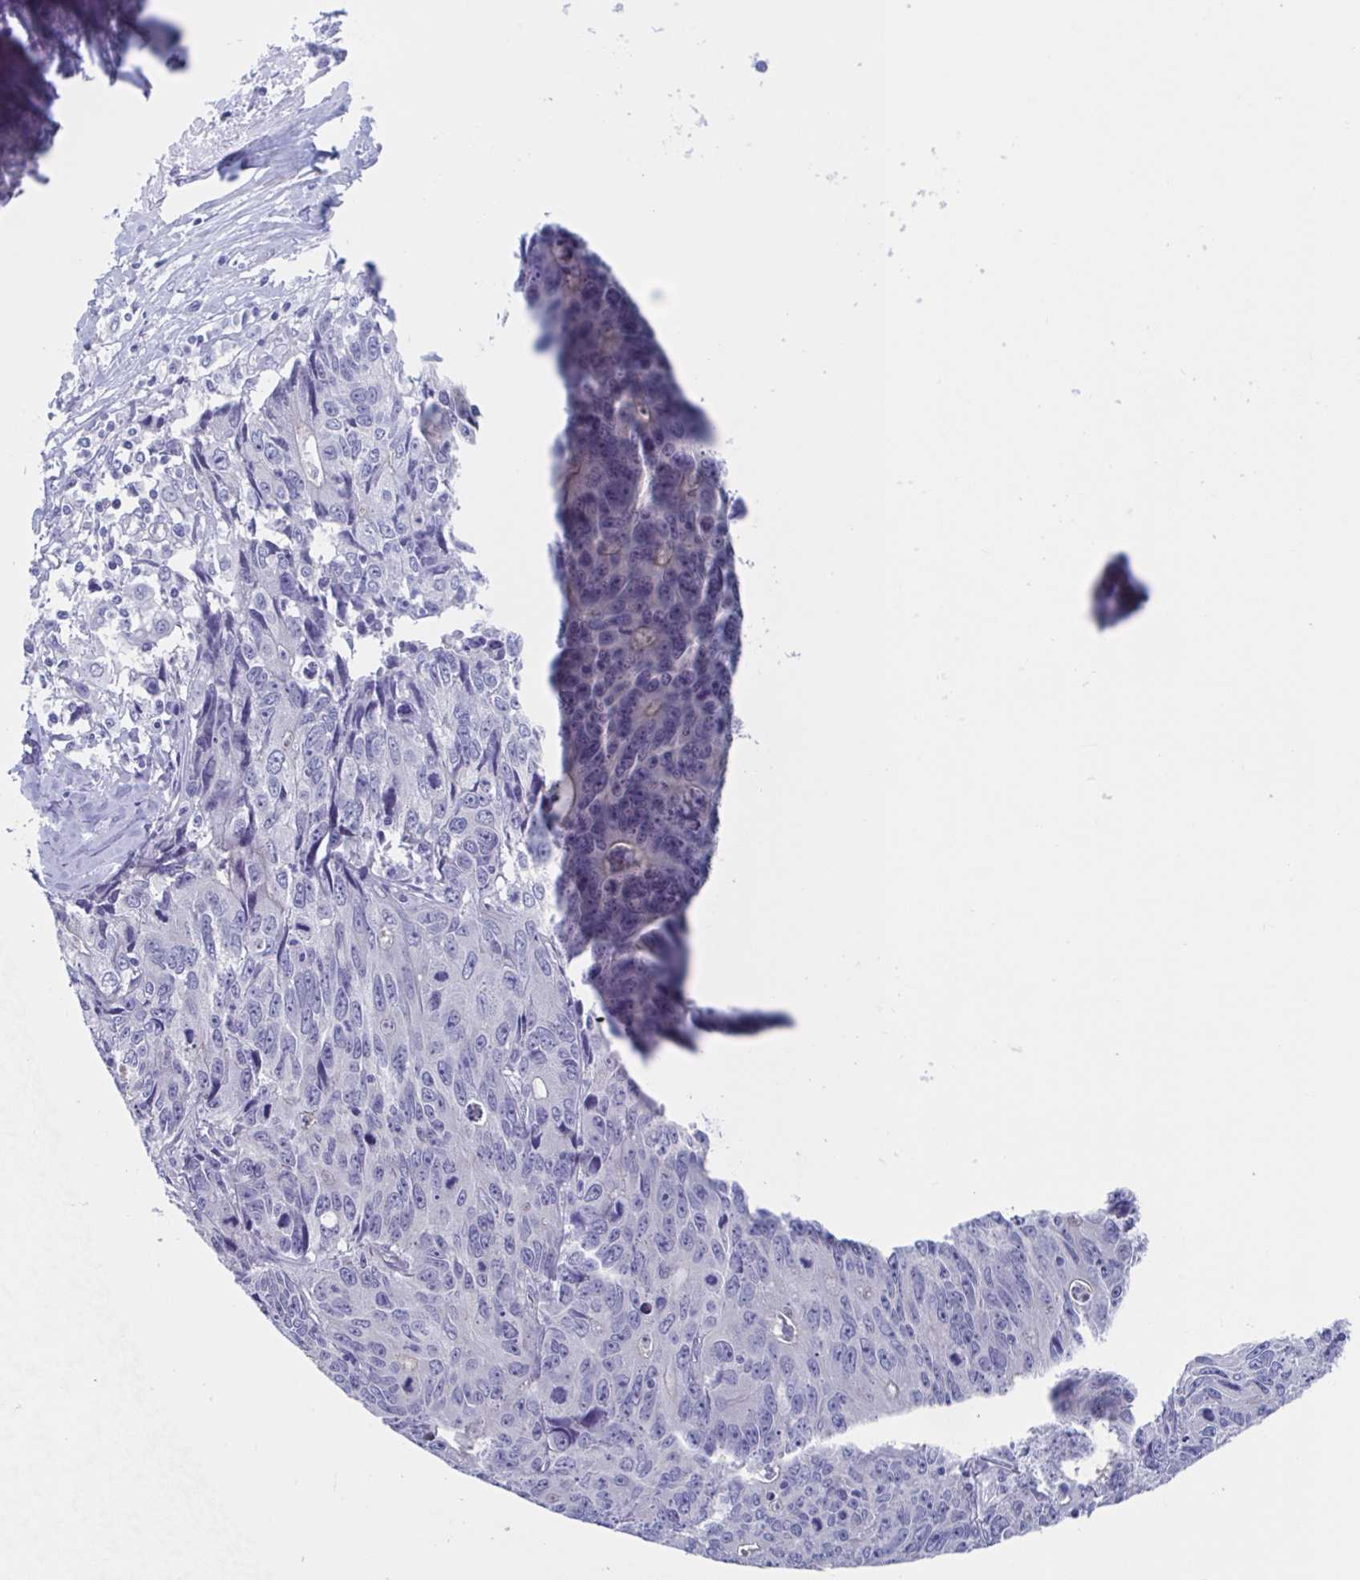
{"staining": {"intensity": "negative", "quantity": "none", "location": "none"}, "tissue": "liver cancer", "cell_type": "Tumor cells", "image_type": "cancer", "snomed": [{"axis": "morphology", "description": "Cholangiocarcinoma"}, {"axis": "topography", "description": "Liver"}], "caption": "An image of liver cancer (cholangiocarcinoma) stained for a protein demonstrates no brown staining in tumor cells. (Stains: DAB immunohistochemistry with hematoxylin counter stain, Microscopy: brightfield microscopy at high magnification).", "gene": "TEX12", "patient": {"sex": "male", "age": 65}}